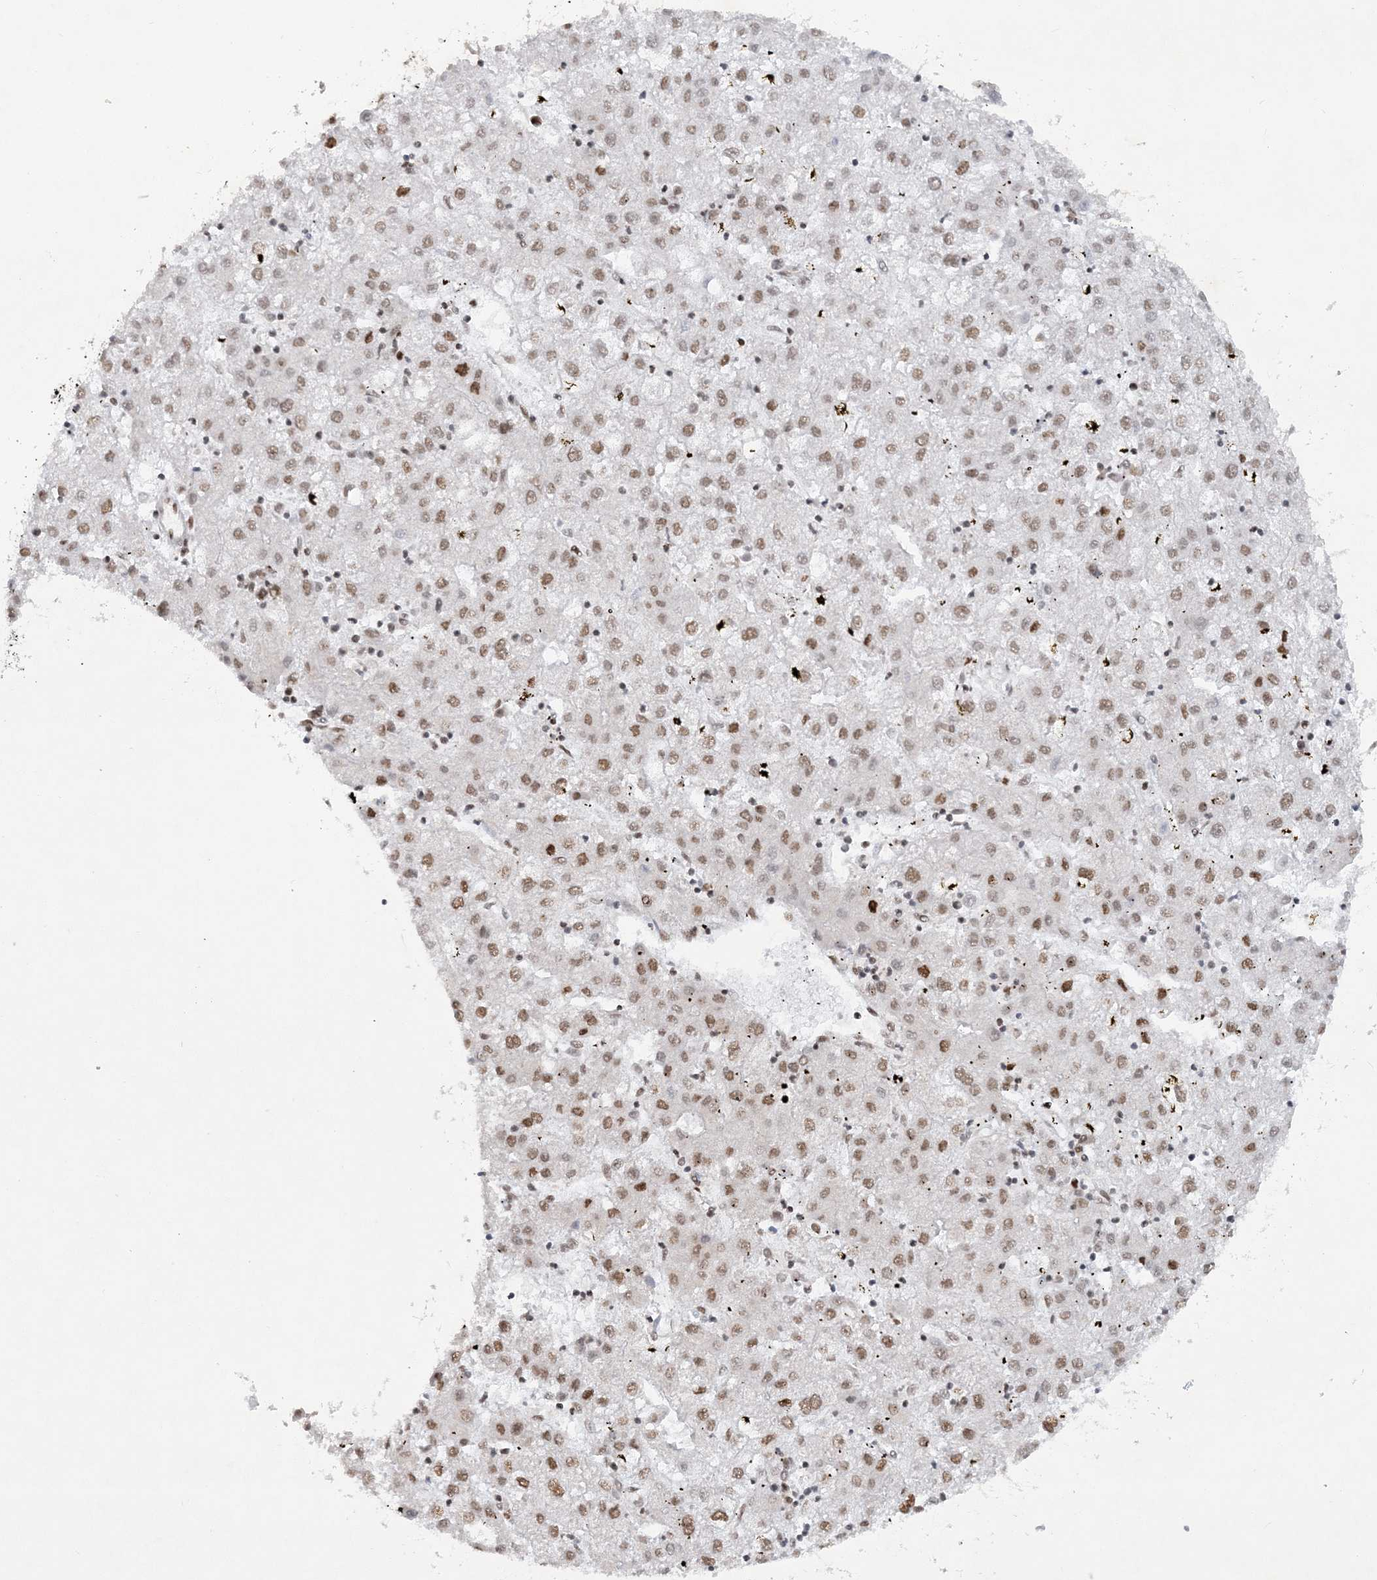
{"staining": {"intensity": "moderate", "quantity": ">75%", "location": "nuclear"}, "tissue": "liver cancer", "cell_type": "Tumor cells", "image_type": "cancer", "snomed": [{"axis": "morphology", "description": "Carcinoma, Hepatocellular, NOS"}, {"axis": "topography", "description": "Liver"}], "caption": "Immunohistochemical staining of liver cancer shows medium levels of moderate nuclear protein staining in about >75% of tumor cells.", "gene": "DELE1", "patient": {"sex": "male", "age": 72}}